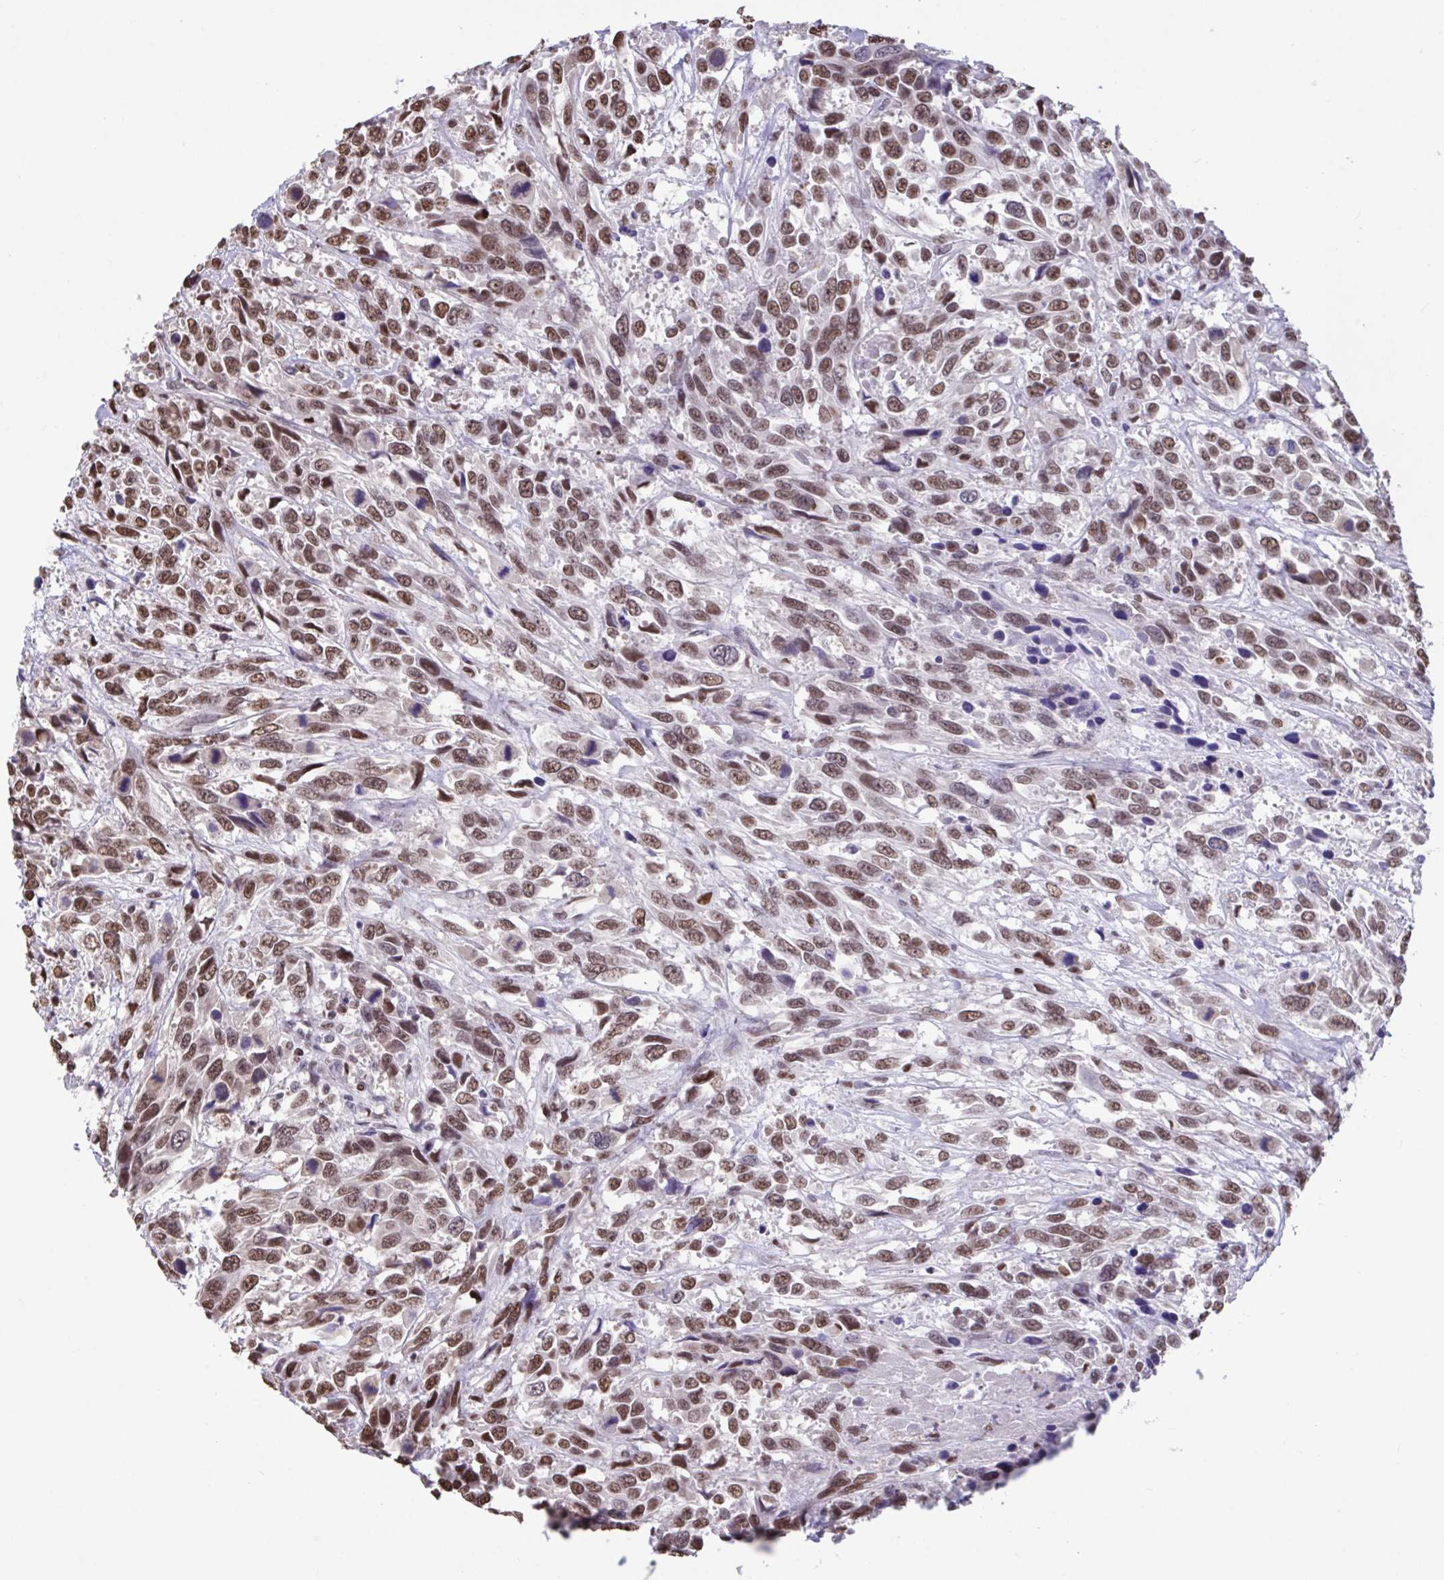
{"staining": {"intensity": "moderate", "quantity": ">75%", "location": "nuclear"}, "tissue": "urothelial cancer", "cell_type": "Tumor cells", "image_type": "cancer", "snomed": [{"axis": "morphology", "description": "Urothelial carcinoma, High grade"}, {"axis": "topography", "description": "Urinary bladder"}], "caption": "Urothelial carcinoma (high-grade) stained with a protein marker displays moderate staining in tumor cells.", "gene": "HNRNPDL", "patient": {"sex": "female", "age": 70}}